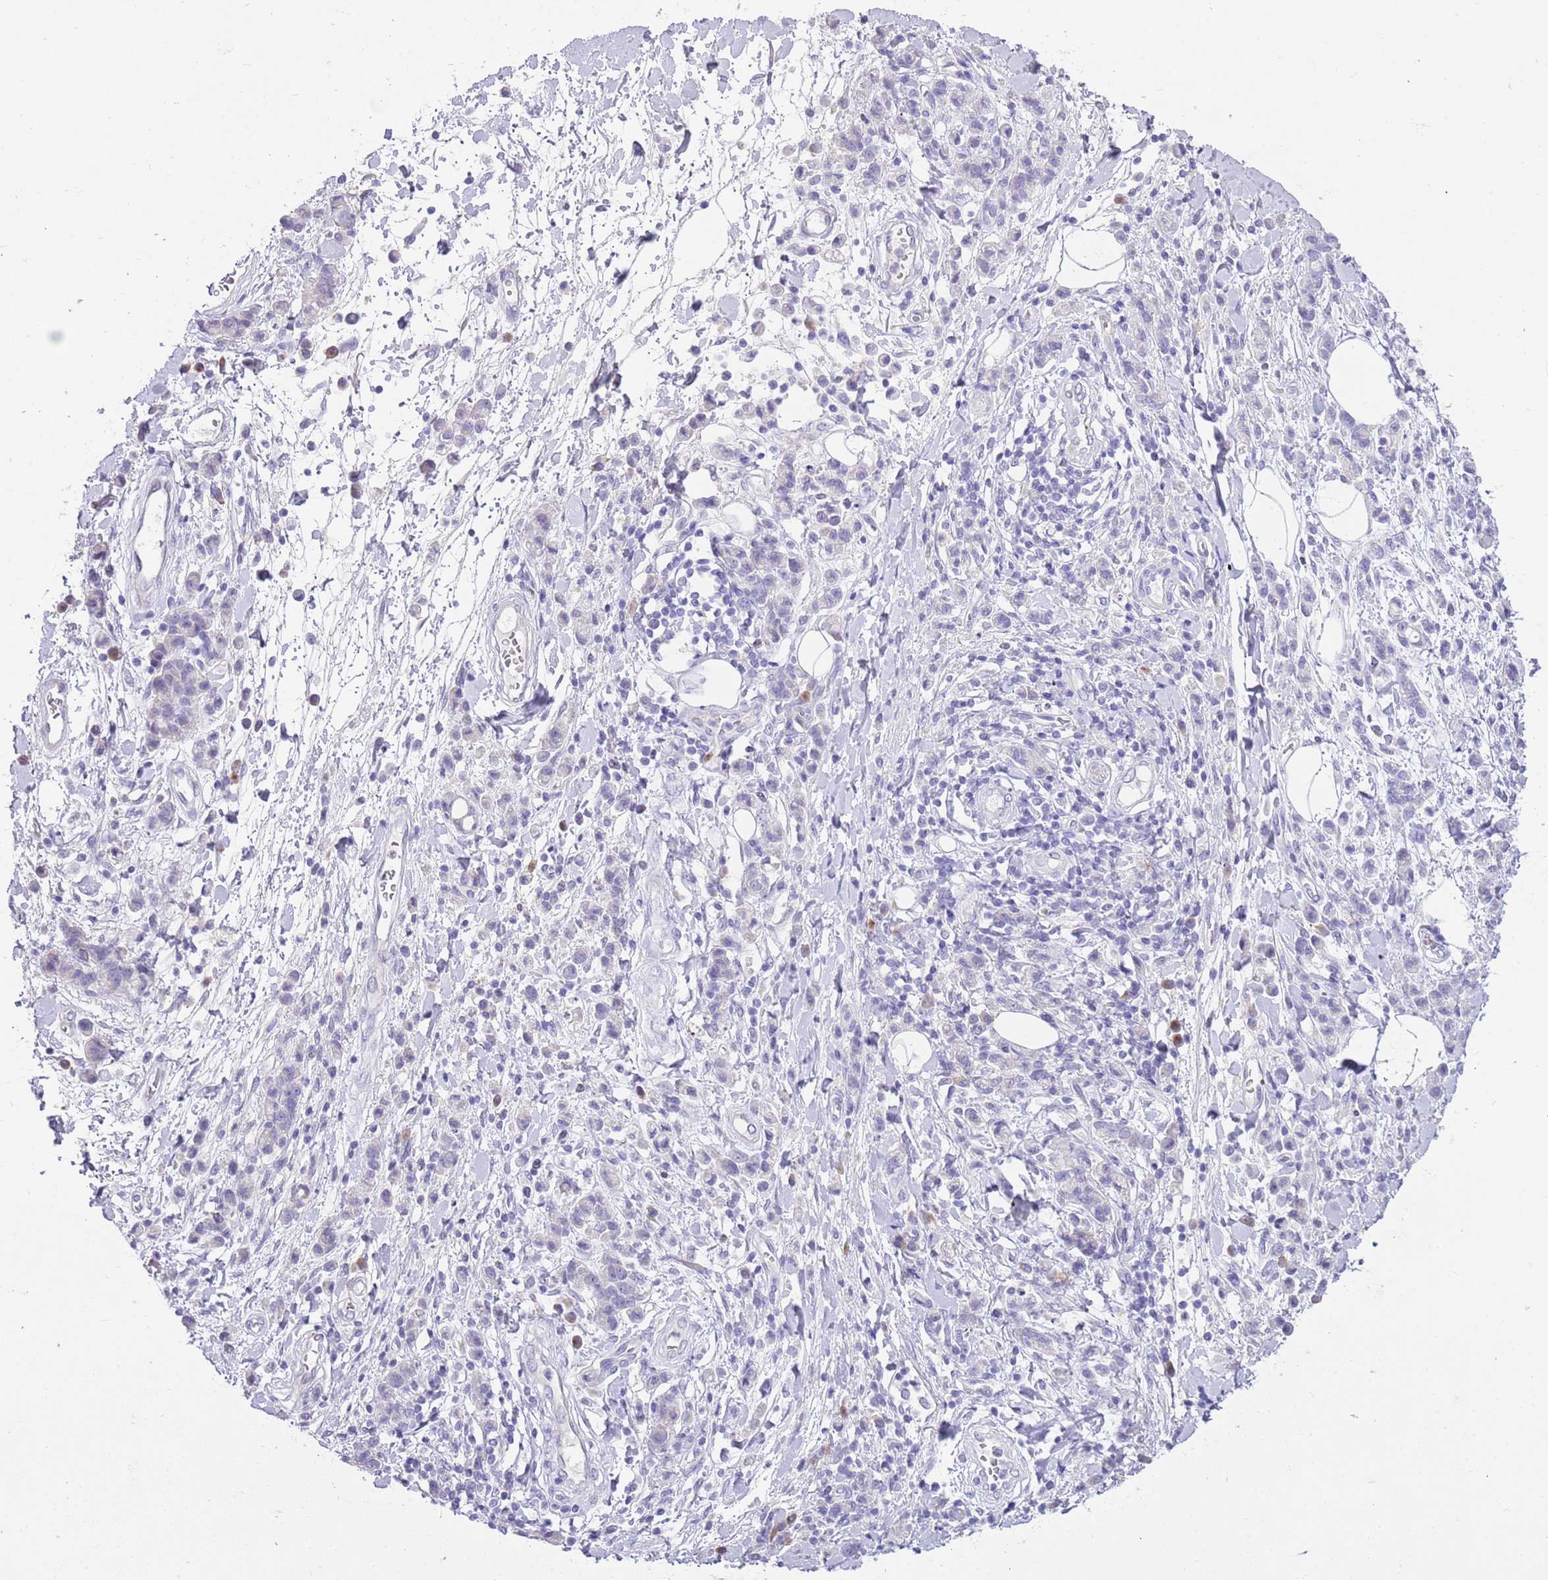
{"staining": {"intensity": "negative", "quantity": "none", "location": "none"}, "tissue": "stomach cancer", "cell_type": "Tumor cells", "image_type": "cancer", "snomed": [{"axis": "morphology", "description": "Adenocarcinoma, NOS"}, {"axis": "topography", "description": "Stomach"}], "caption": "High power microscopy micrograph of an immunohistochemistry (IHC) micrograph of stomach adenocarcinoma, revealing no significant positivity in tumor cells.", "gene": "CLEC2A", "patient": {"sex": "male", "age": 77}}